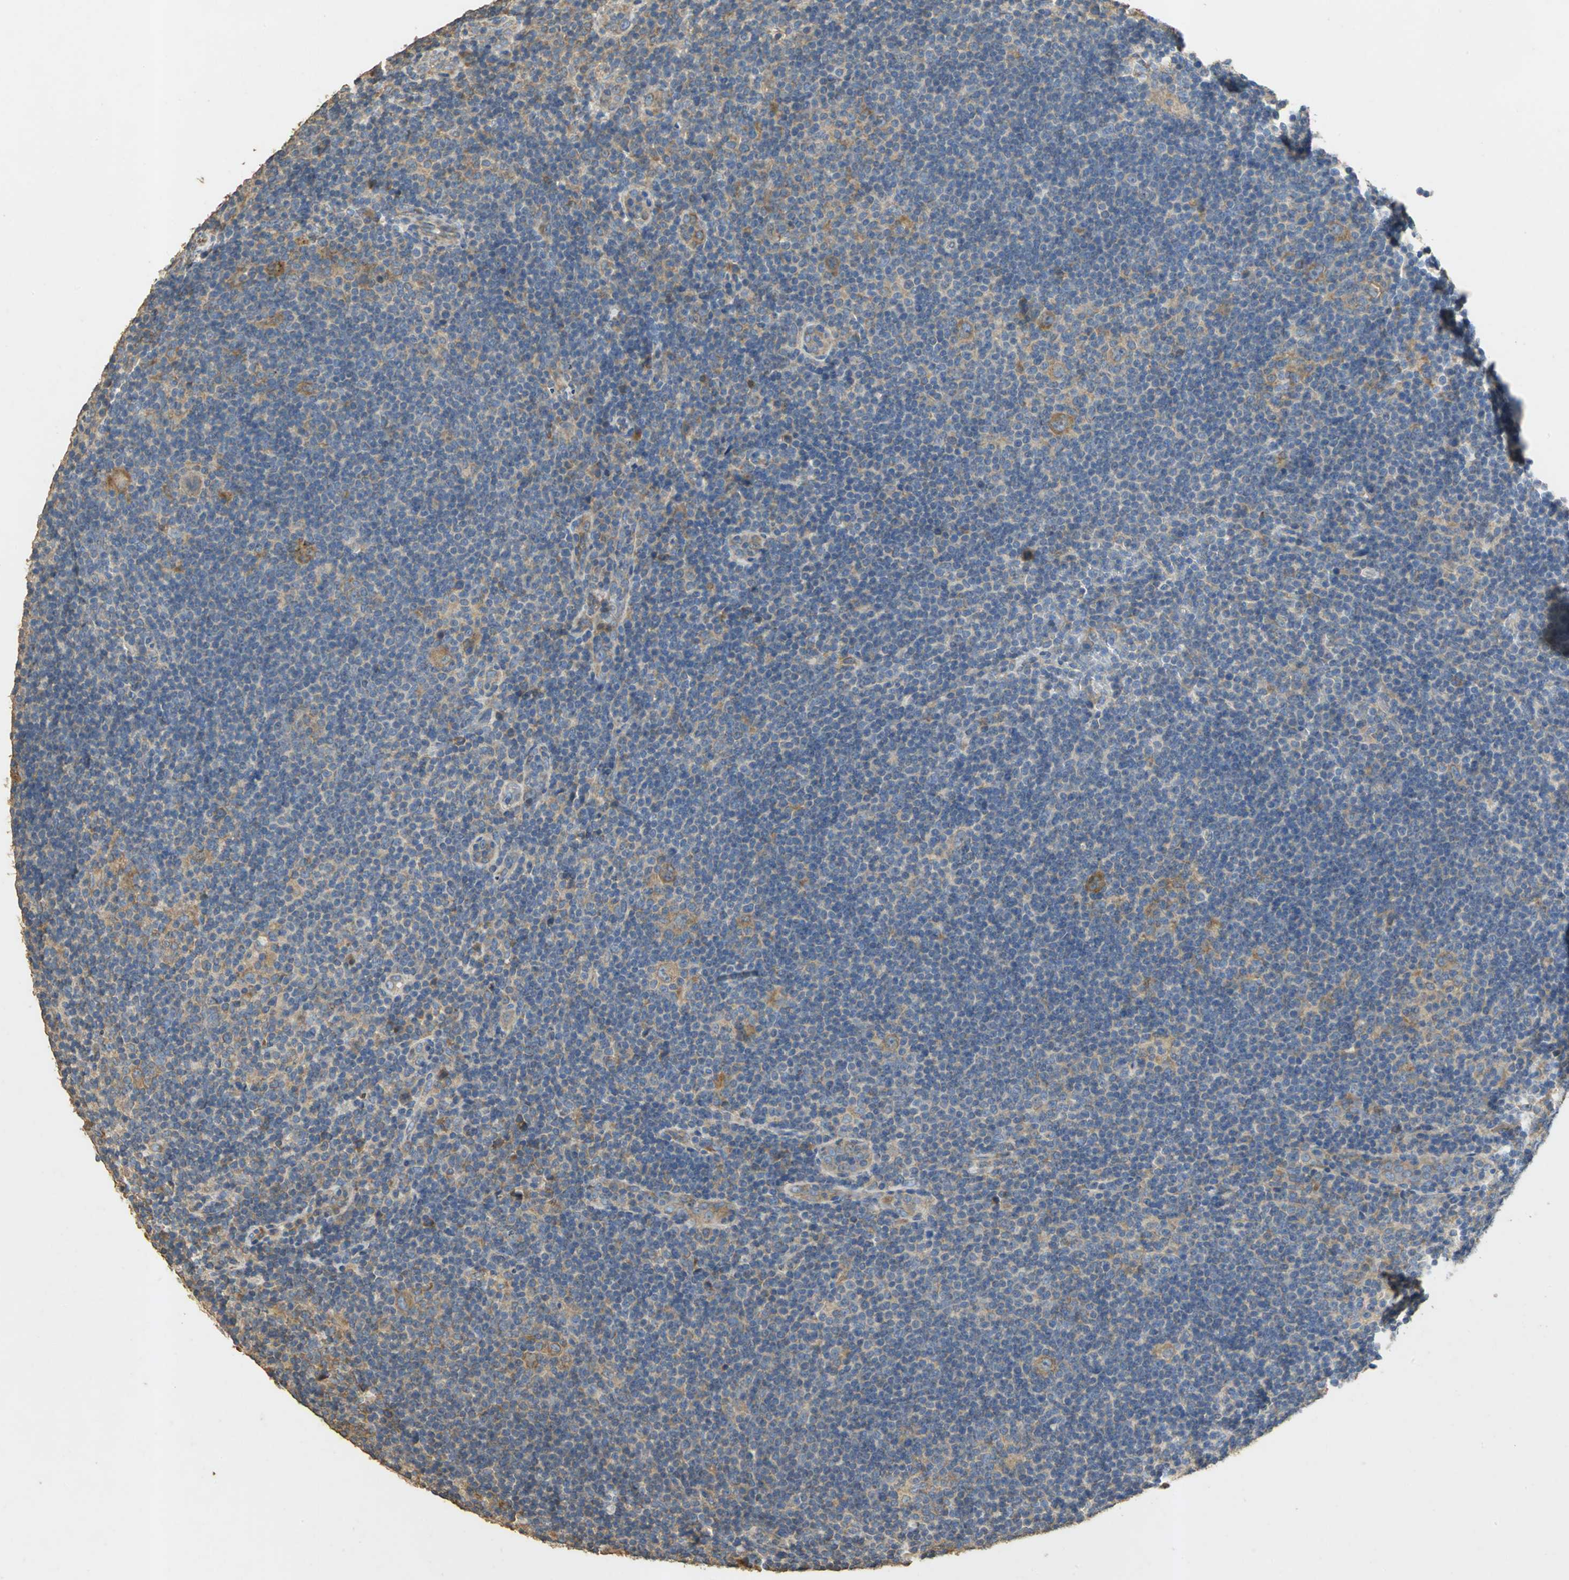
{"staining": {"intensity": "weak", "quantity": "<25%", "location": "cytoplasmic/membranous"}, "tissue": "lymphoma", "cell_type": "Tumor cells", "image_type": "cancer", "snomed": [{"axis": "morphology", "description": "Hodgkin's disease, NOS"}, {"axis": "topography", "description": "Lymph node"}], "caption": "Immunohistochemistry micrograph of human Hodgkin's disease stained for a protein (brown), which reveals no positivity in tumor cells.", "gene": "ACSL4", "patient": {"sex": "female", "age": 57}}